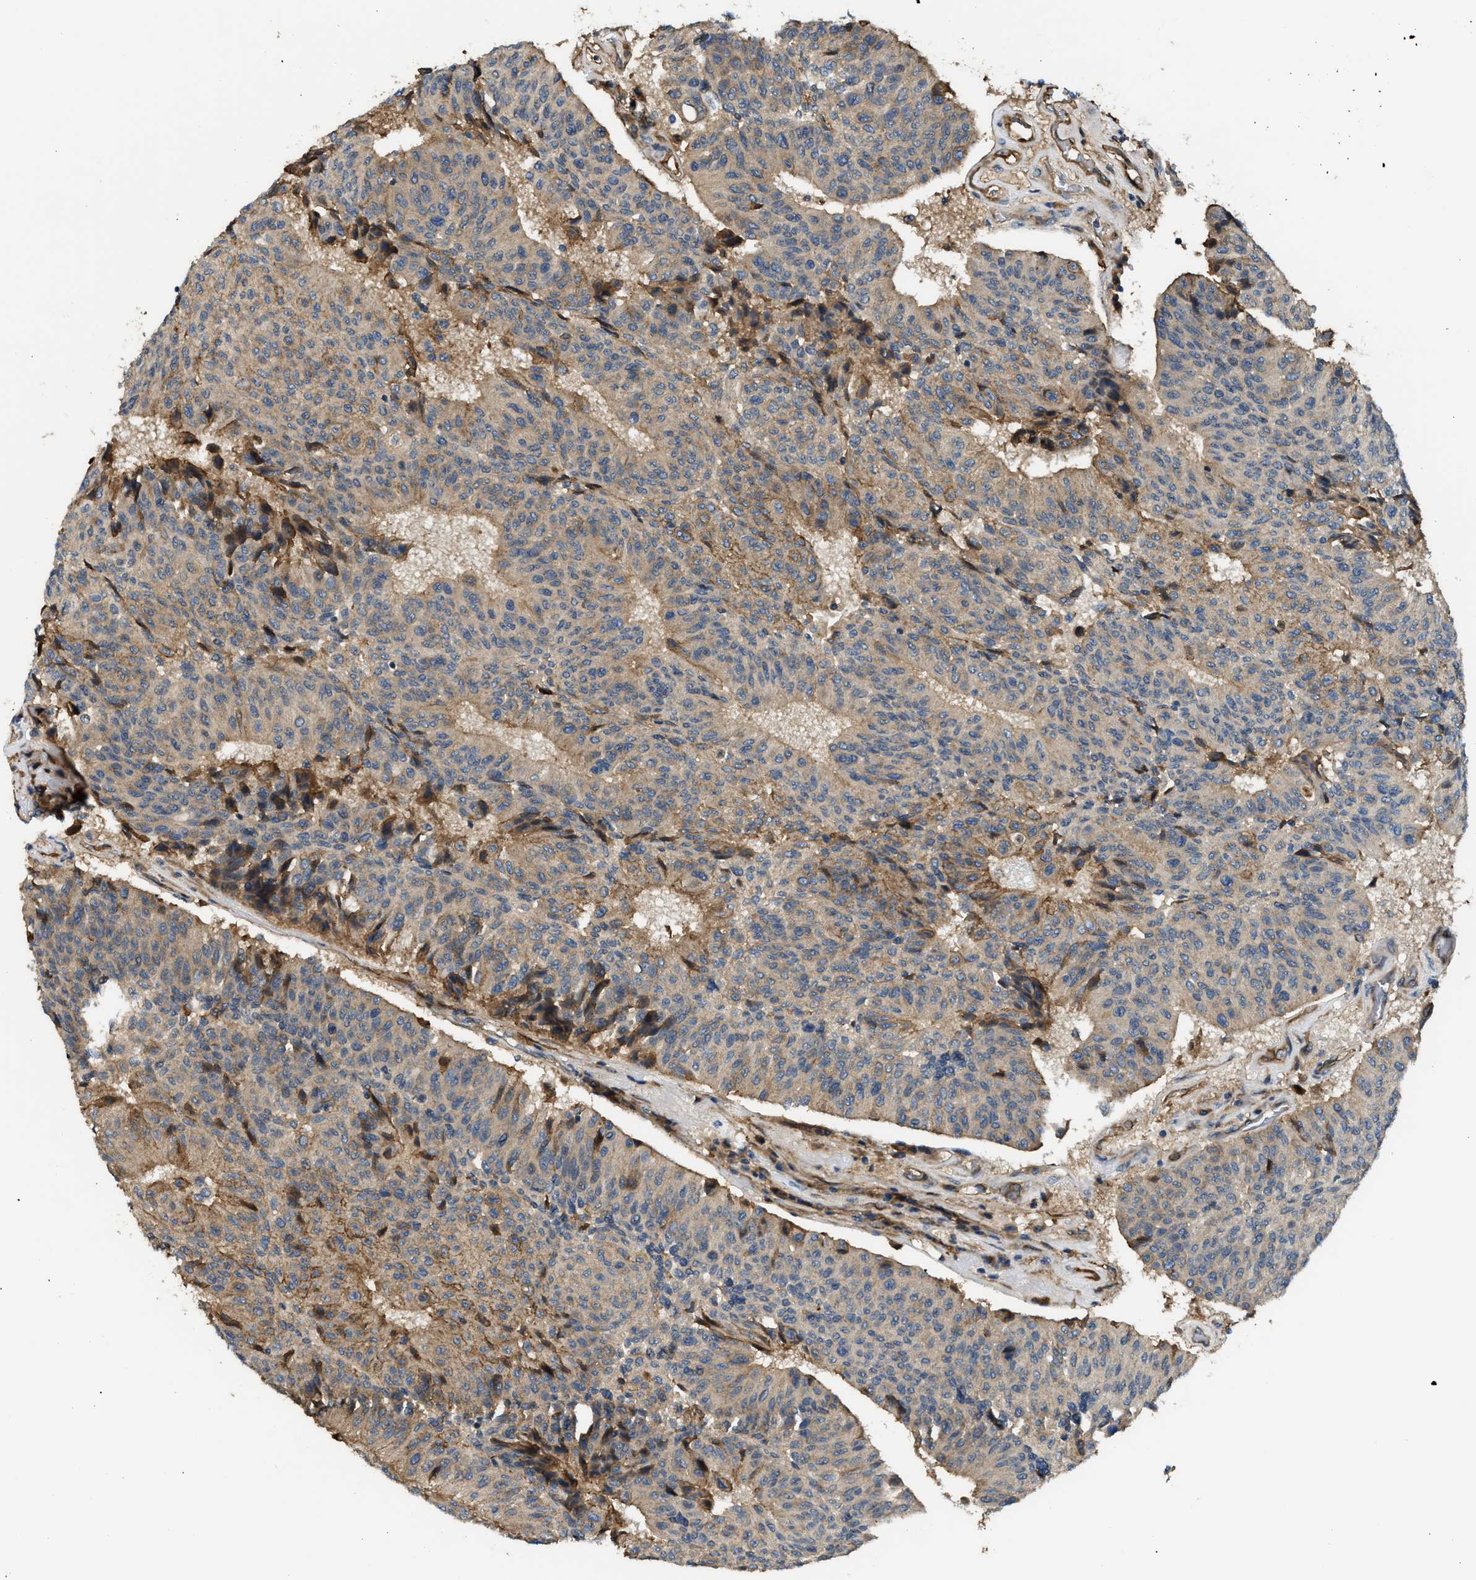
{"staining": {"intensity": "strong", "quantity": "<25%", "location": "cytoplasmic/membranous"}, "tissue": "urothelial cancer", "cell_type": "Tumor cells", "image_type": "cancer", "snomed": [{"axis": "morphology", "description": "Urothelial carcinoma, High grade"}, {"axis": "topography", "description": "Urinary bladder"}], "caption": "Immunohistochemical staining of high-grade urothelial carcinoma shows strong cytoplasmic/membranous protein expression in about <25% of tumor cells.", "gene": "DDHD2", "patient": {"sex": "male", "age": 66}}